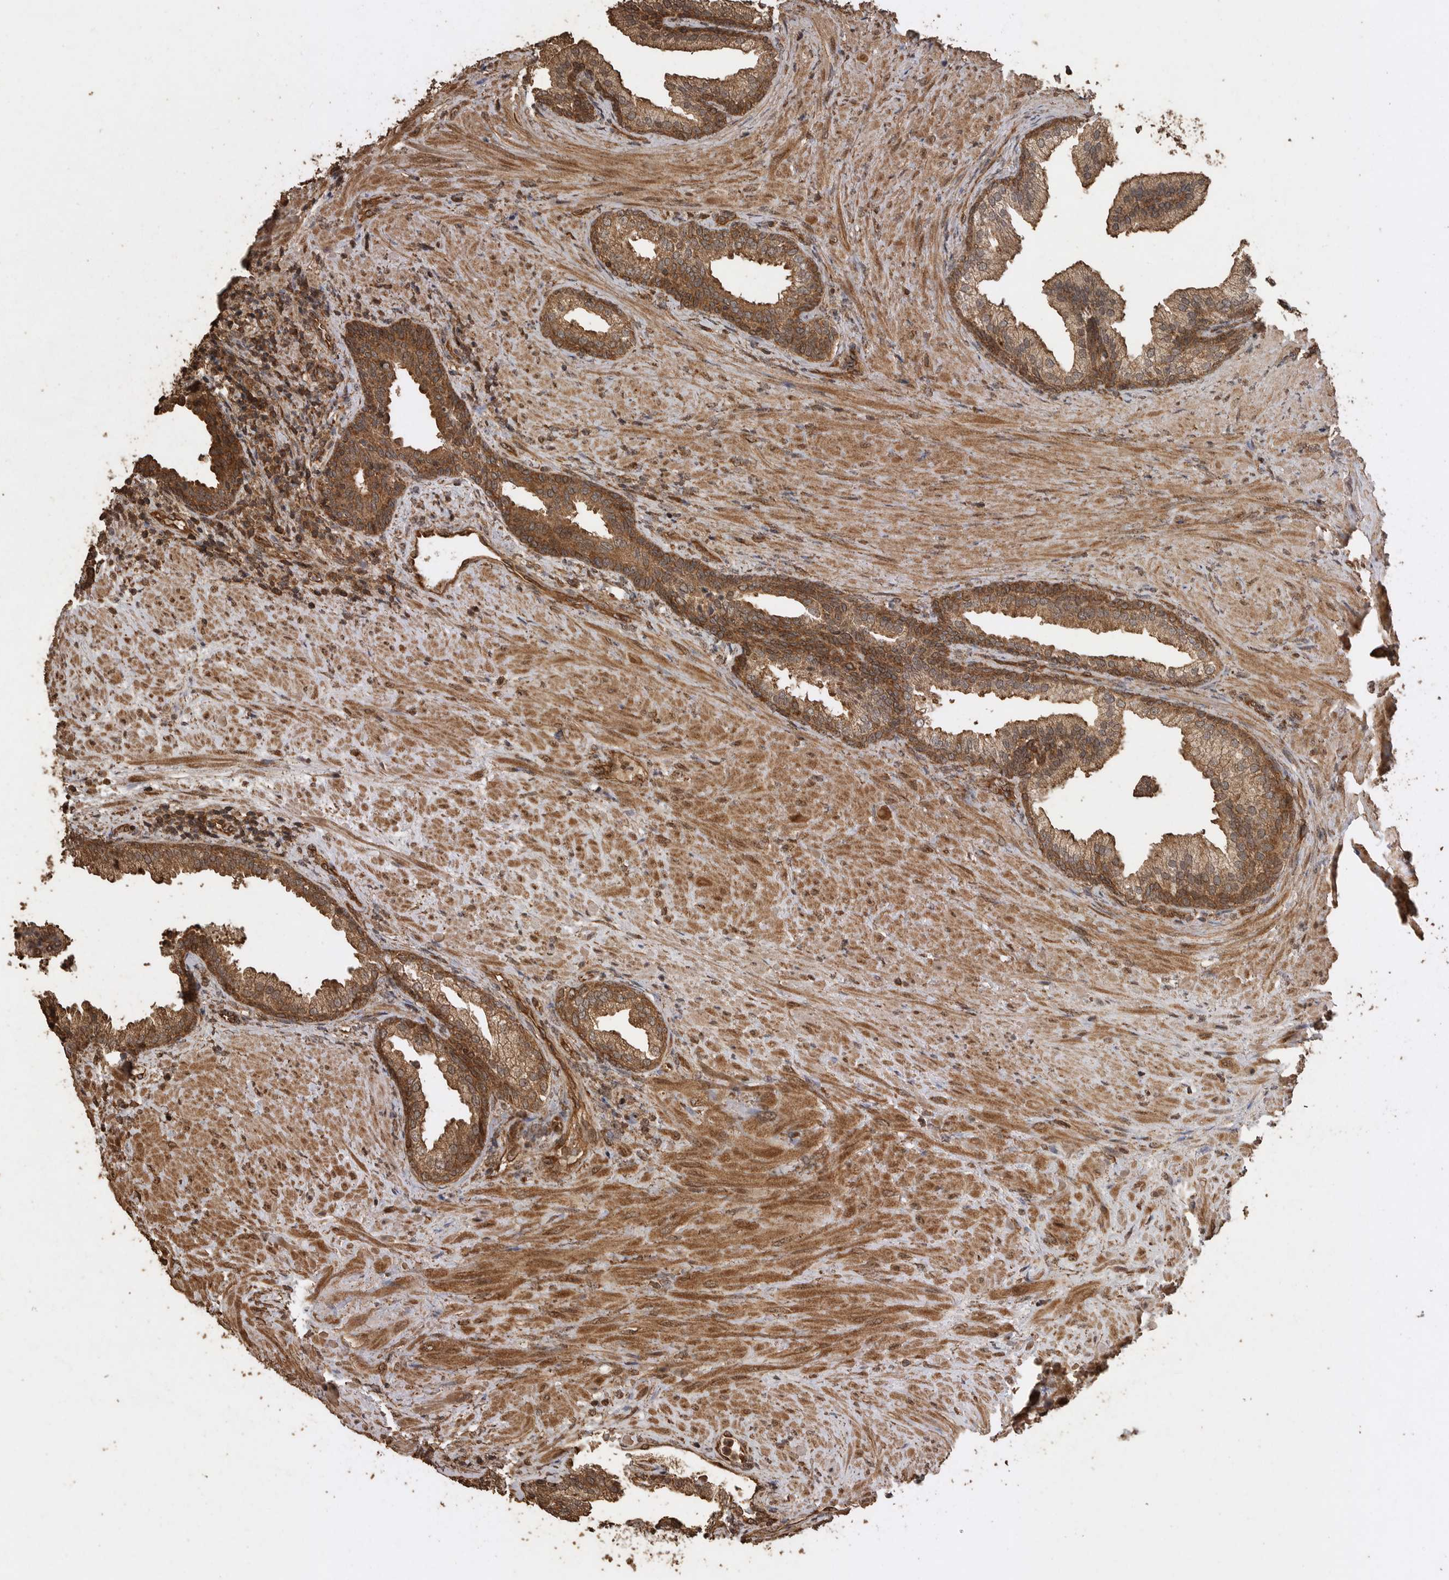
{"staining": {"intensity": "strong", "quantity": ">75%", "location": "cytoplasmic/membranous"}, "tissue": "prostate", "cell_type": "Glandular cells", "image_type": "normal", "snomed": [{"axis": "morphology", "description": "Normal tissue, NOS"}, {"axis": "topography", "description": "Prostate"}], "caption": "An immunohistochemistry (IHC) photomicrograph of normal tissue is shown. Protein staining in brown labels strong cytoplasmic/membranous positivity in prostate within glandular cells.", "gene": "PINK1", "patient": {"sex": "male", "age": 76}}